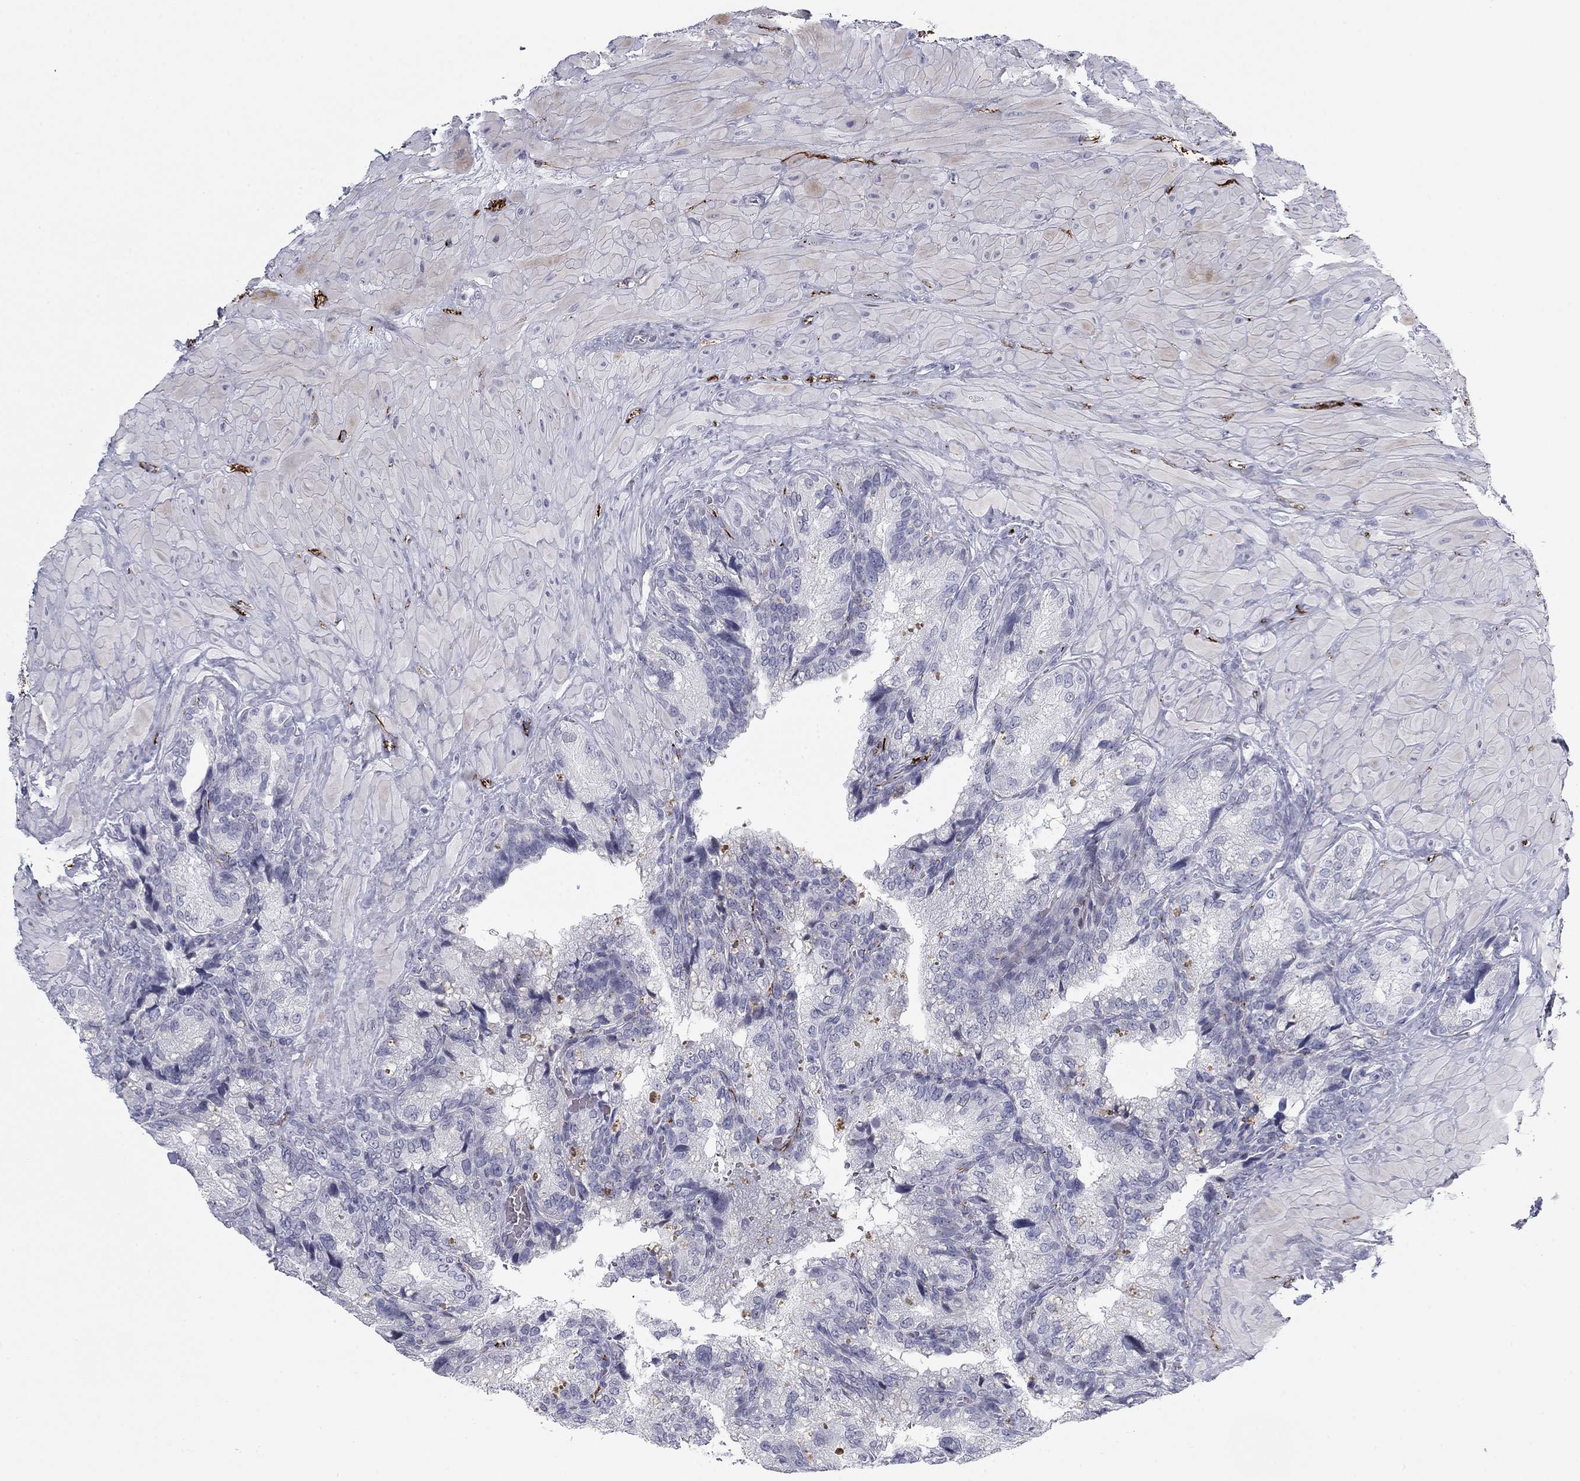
{"staining": {"intensity": "negative", "quantity": "none", "location": "none"}, "tissue": "prostate cancer", "cell_type": "Tumor cells", "image_type": "cancer", "snomed": [{"axis": "morphology", "description": "Adenocarcinoma, NOS"}, {"axis": "topography", "description": "Prostate and seminal vesicle, NOS"}], "caption": "A micrograph of human adenocarcinoma (prostate) is negative for staining in tumor cells.", "gene": "PRPH", "patient": {"sex": "male", "age": 62}}